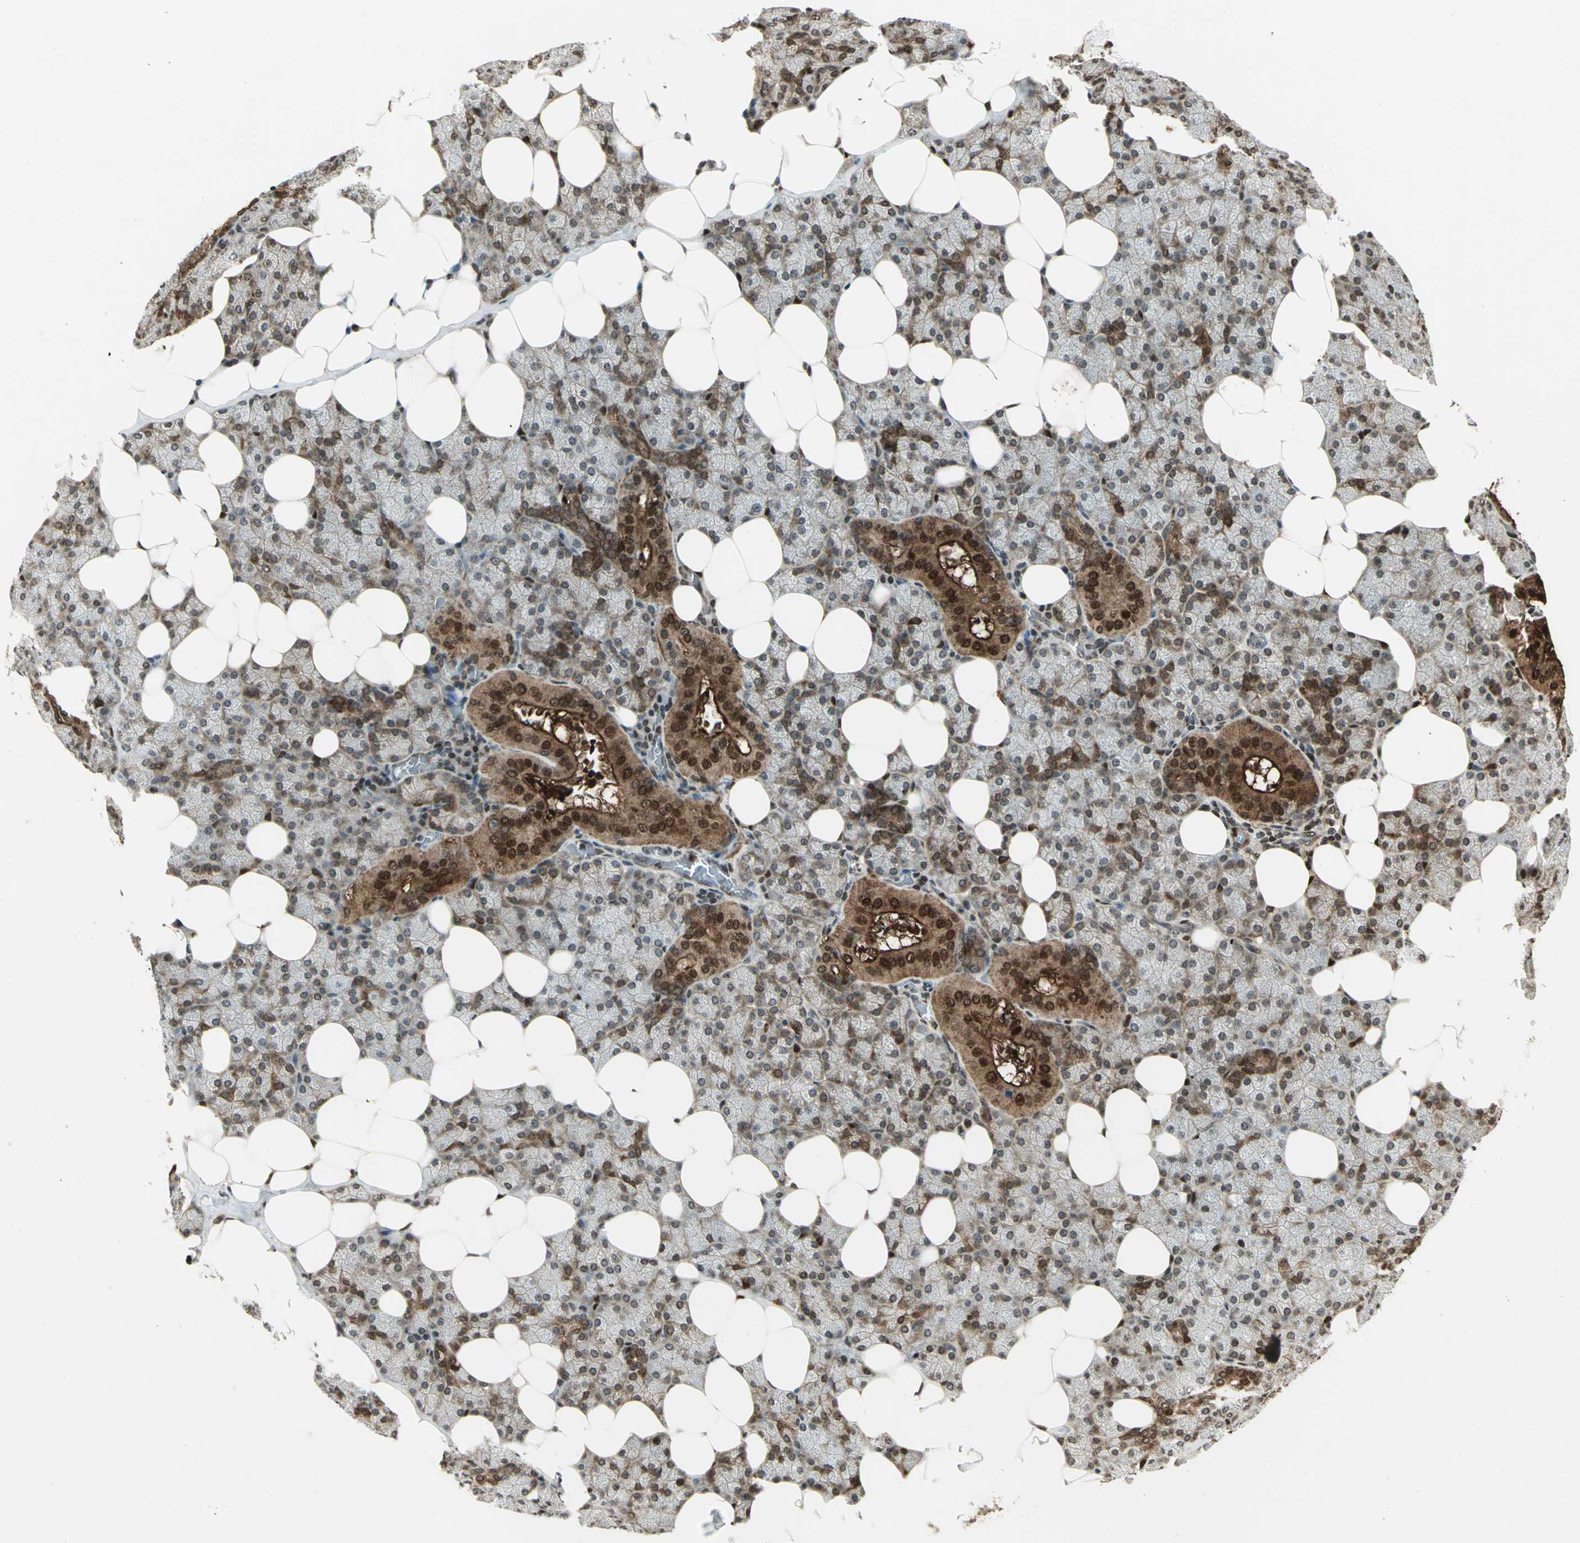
{"staining": {"intensity": "strong", "quantity": "25%-75%", "location": "cytoplasmic/membranous"}, "tissue": "salivary gland", "cell_type": "Glandular cells", "image_type": "normal", "snomed": [{"axis": "morphology", "description": "Normal tissue, NOS"}, {"axis": "topography", "description": "Lymph node"}, {"axis": "topography", "description": "Salivary gland"}], "caption": "Human salivary gland stained with a brown dye exhibits strong cytoplasmic/membranous positive positivity in approximately 25%-75% of glandular cells.", "gene": "LGALS3", "patient": {"sex": "male", "age": 8}}